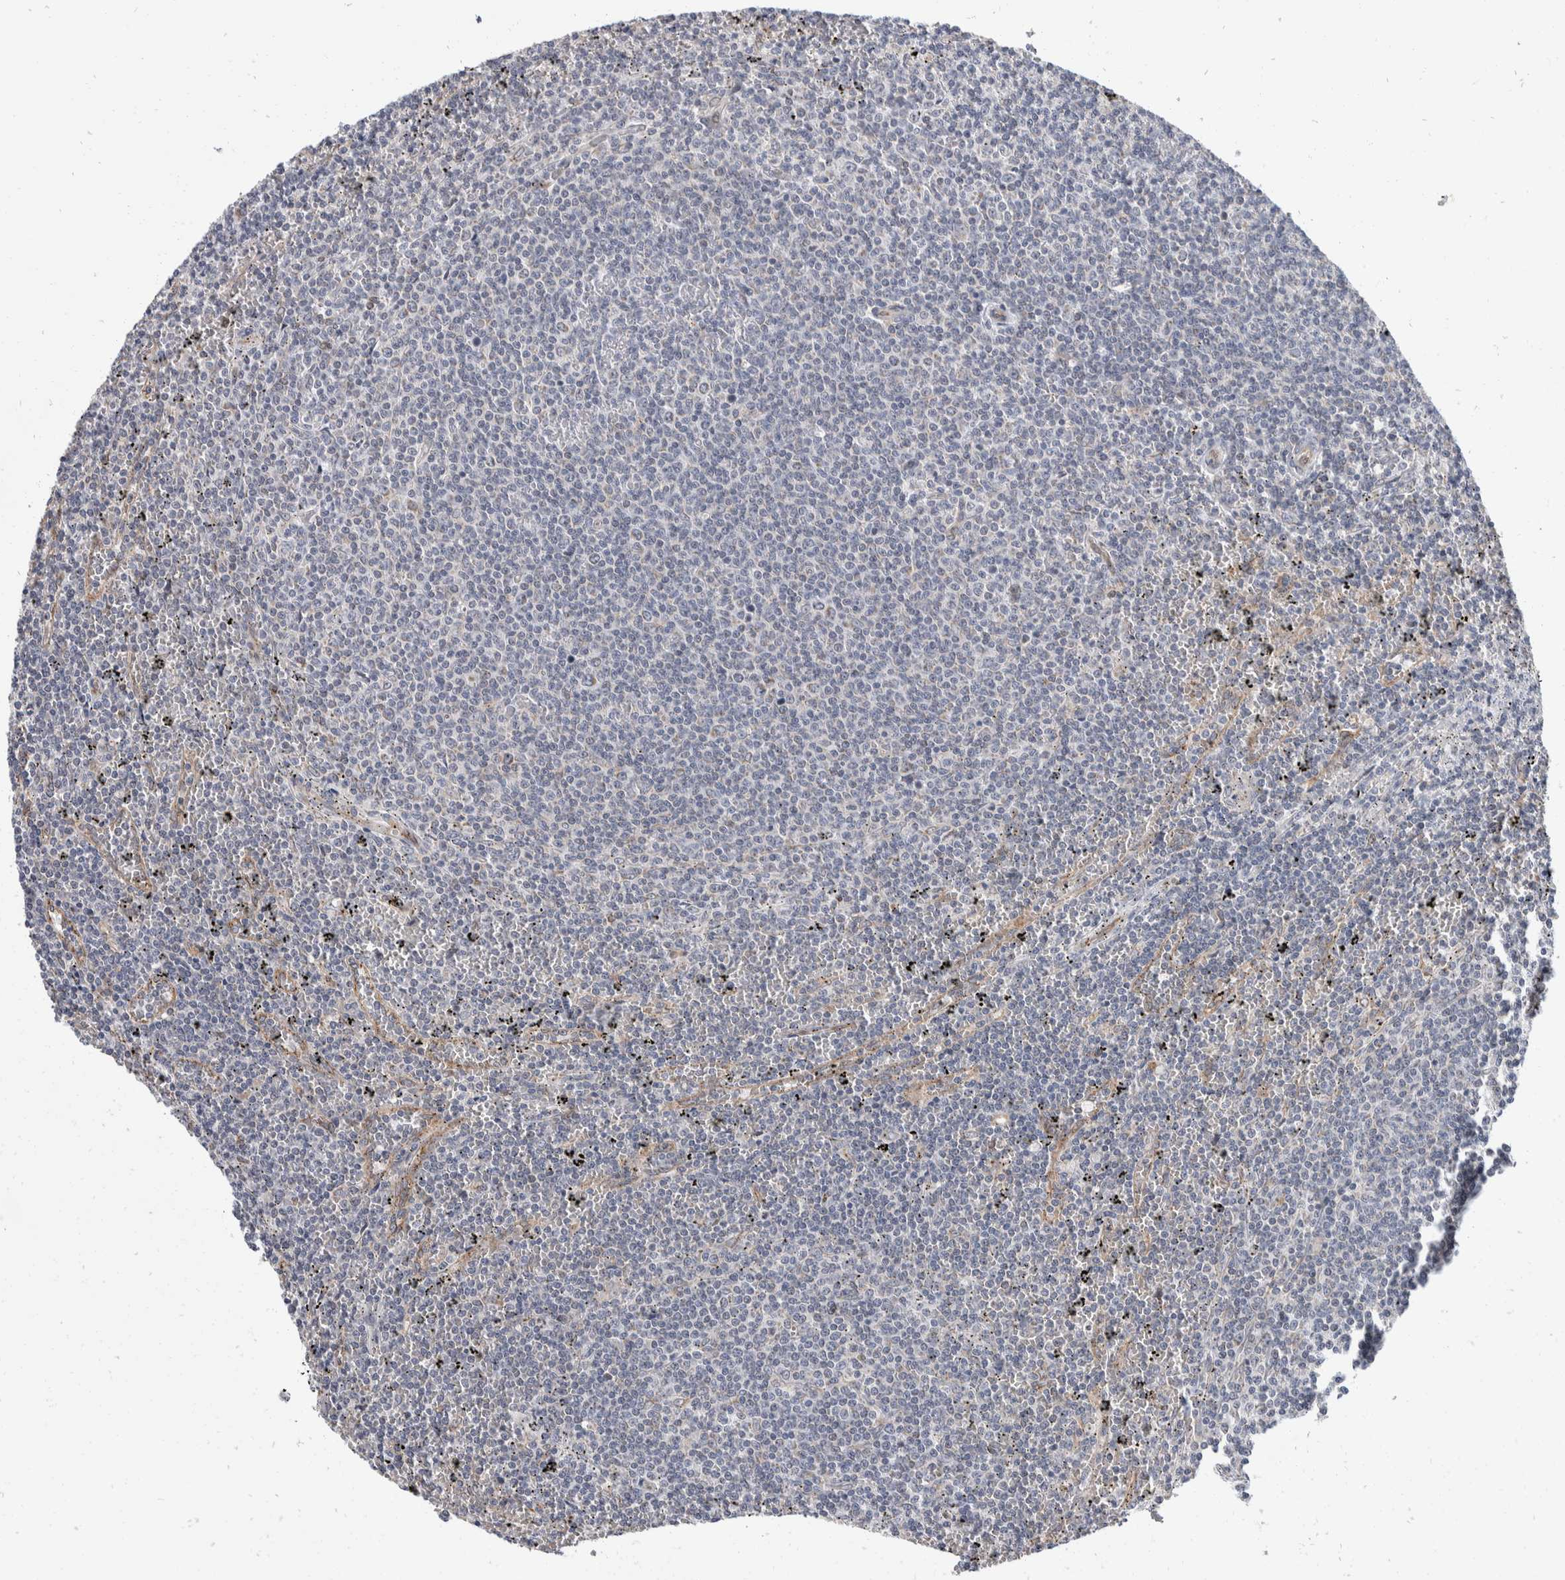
{"staining": {"intensity": "negative", "quantity": "none", "location": "none"}, "tissue": "lymphoma", "cell_type": "Tumor cells", "image_type": "cancer", "snomed": [{"axis": "morphology", "description": "Malignant lymphoma, non-Hodgkin's type, Low grade"}, {"axis": "topography", "description": "Spleen"}], "caption": "IHC micrograph of neoplastic tissue: lymphoma stained with DAB (3,3'-diaminobenzidine) exhibits no significant protein staining in tumor cells.", "gene": "TMEM245", "patient": {"sex": "female", "age": 50}}